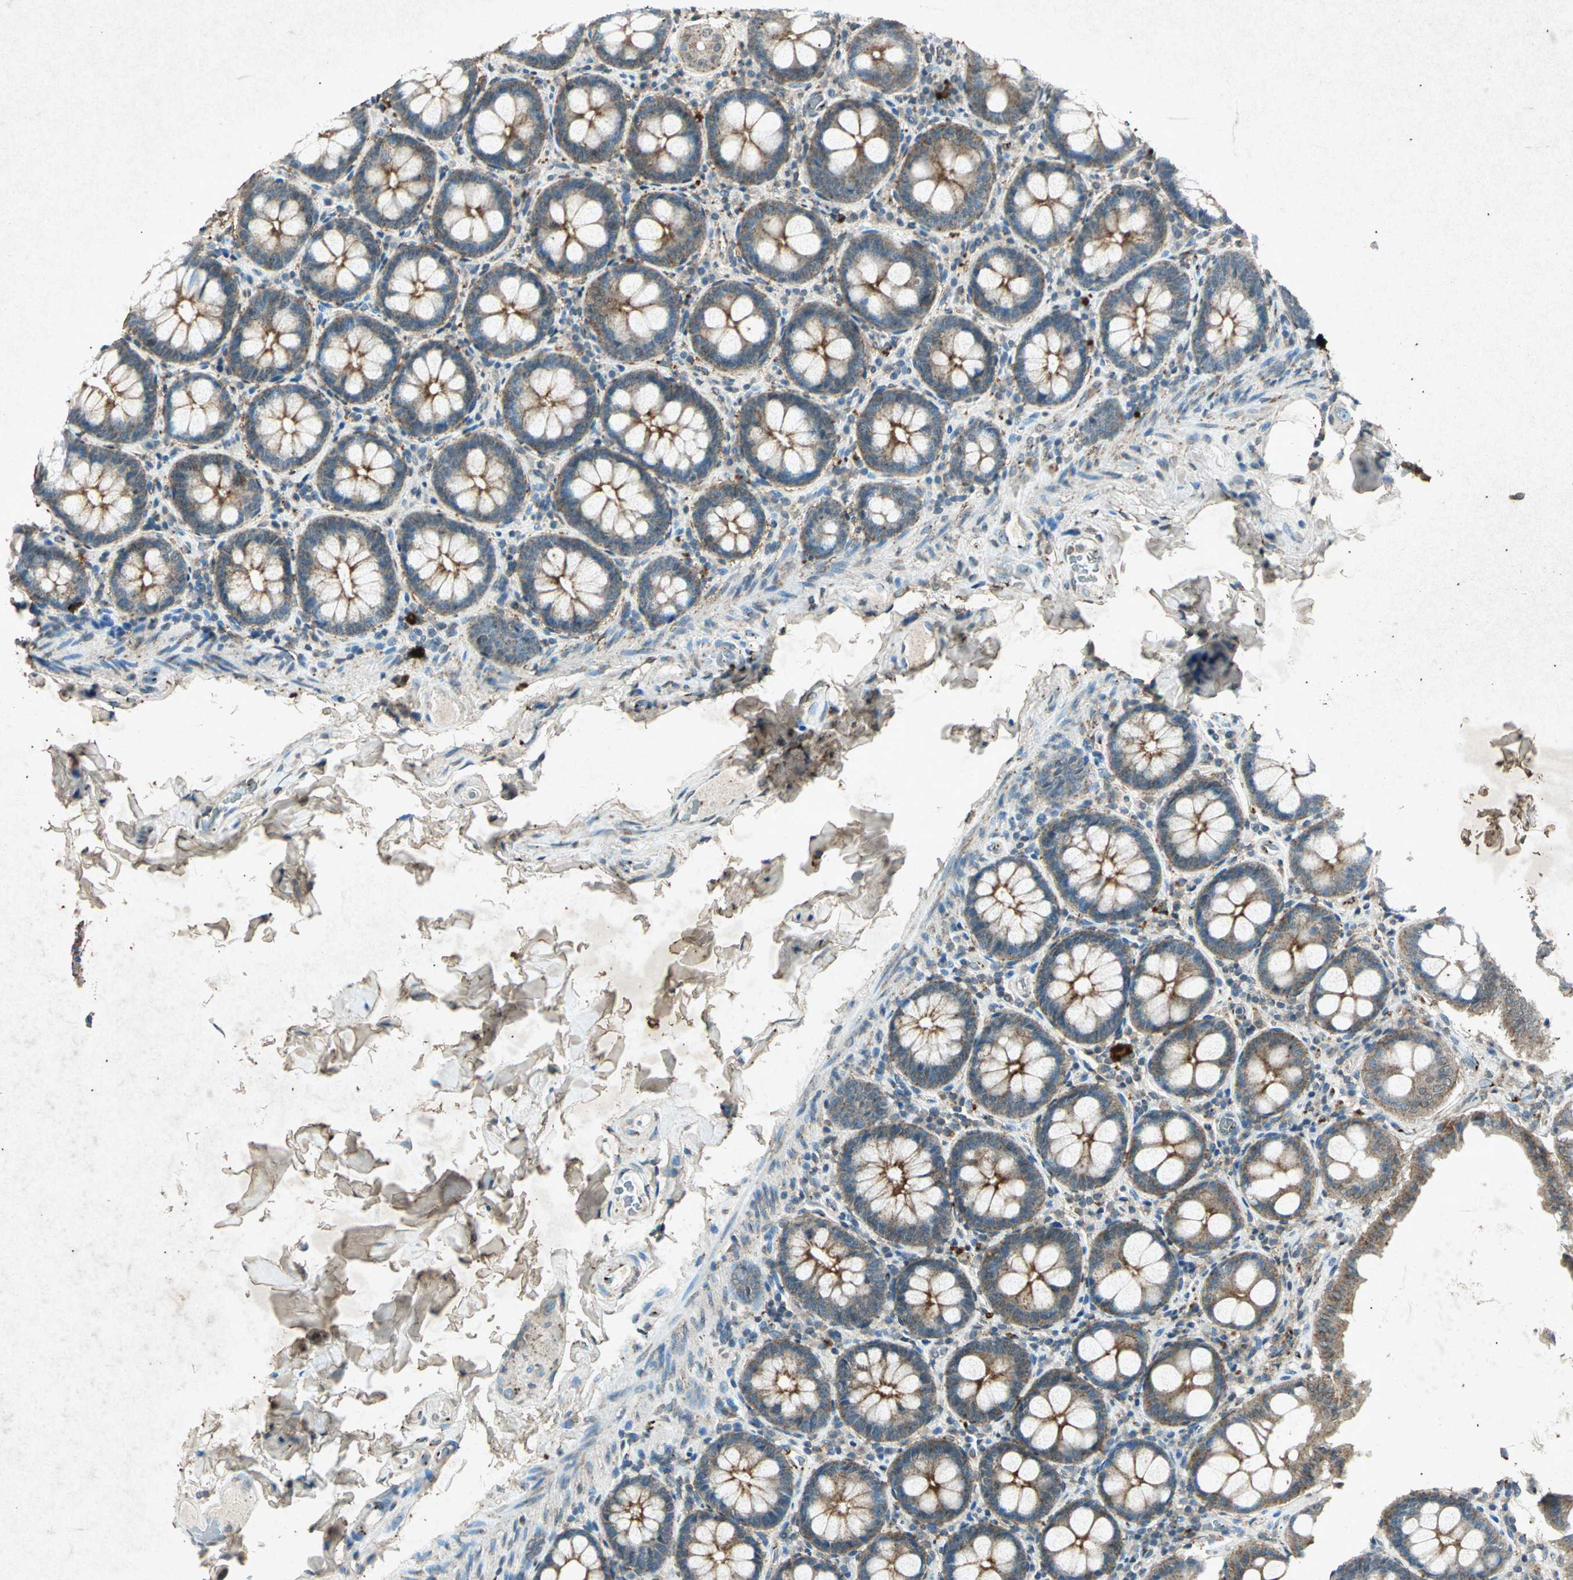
{"staining": {"intensity": "negative", "quantity": "none", "location": "none"}, "tissue": "colon", "cell_type": "Endothelial cells", "image_type": "normal", "snomed": [{"axis": "morphology", "description": "Normal tissue, NOS"}, {"axis": "topography", "description": "Colon"}], "caption": "This is a image of immunohistochemistry staining of normal colon, which shows no expression in endothelial cells.", "gene": "PSEN1", "patient": {"sex": "female", "age": 61}}